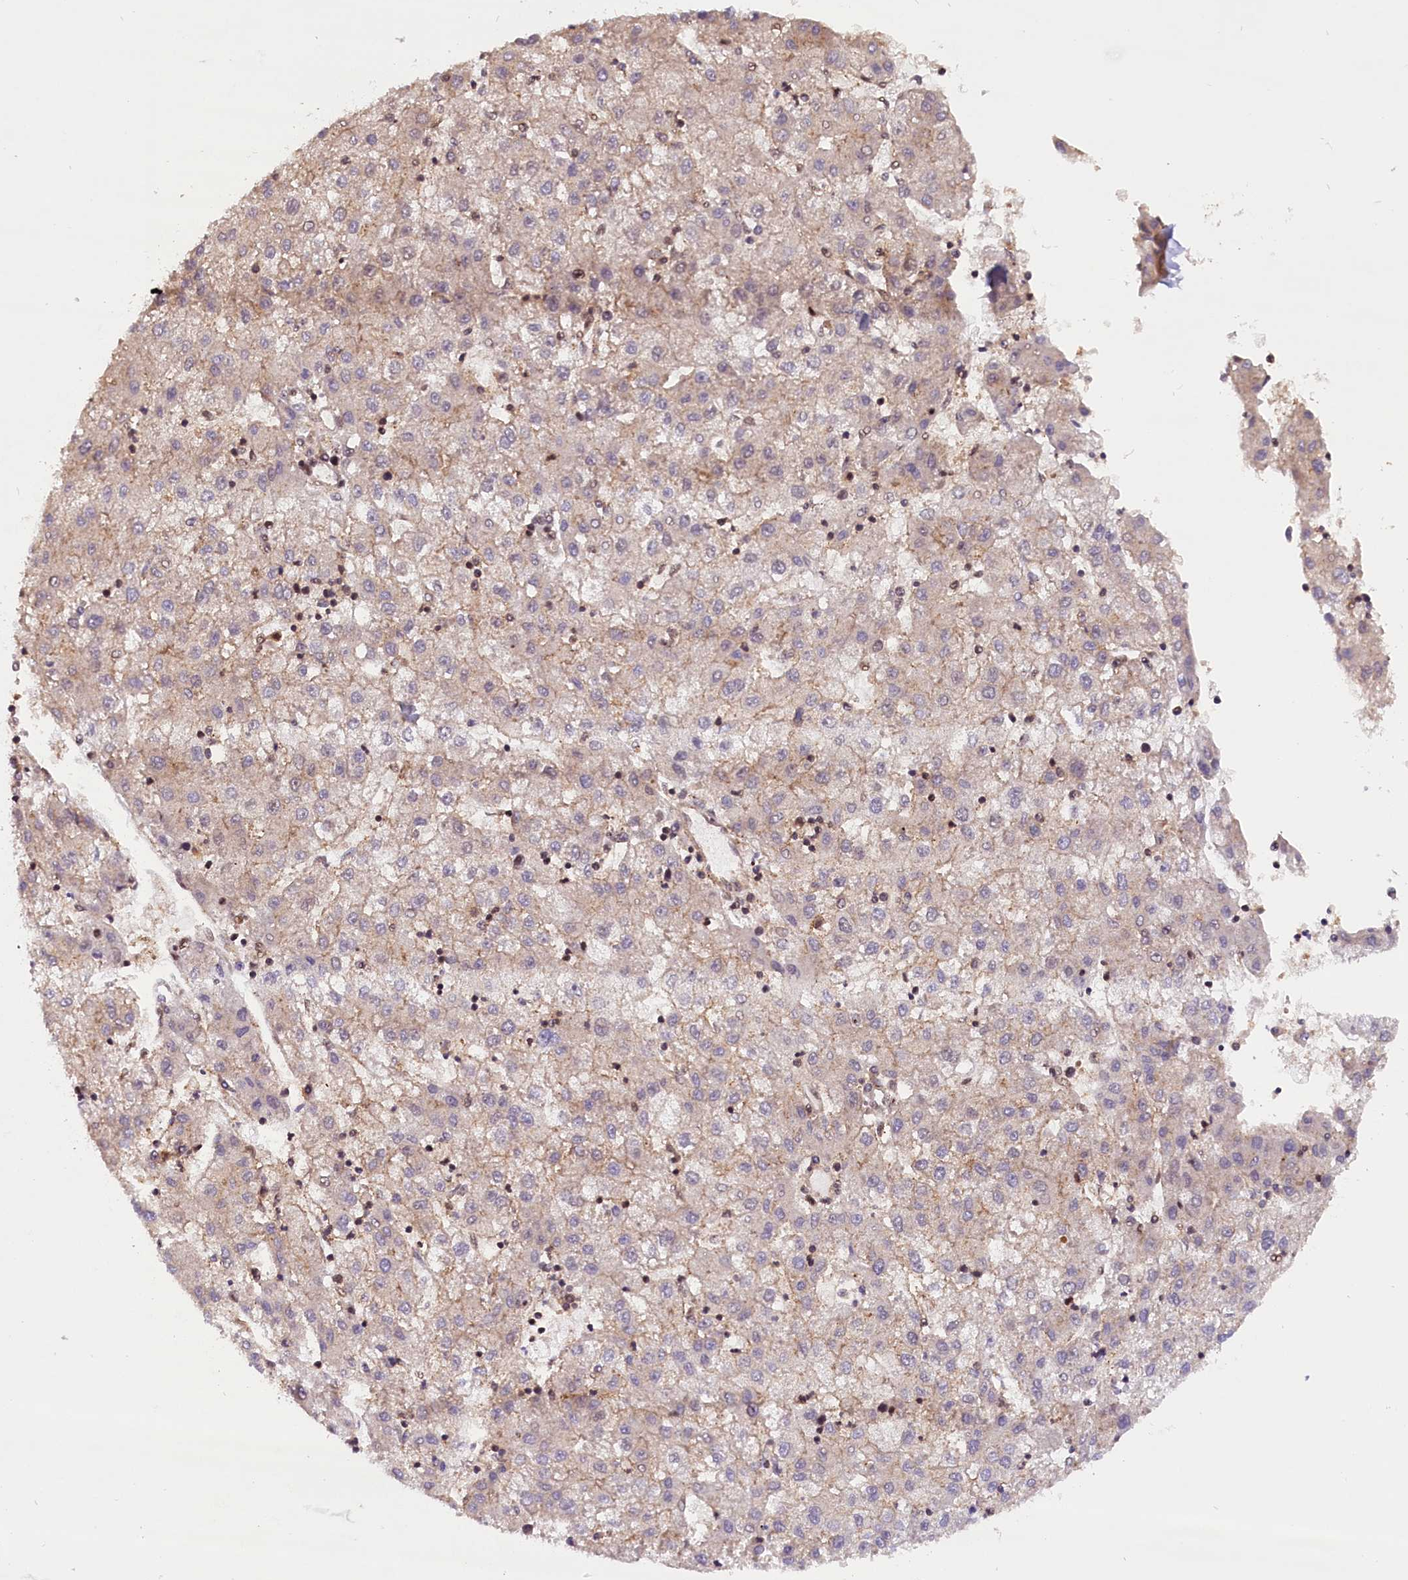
{"staining": {"intensity": "weak", "quantity": "<25%", "location": "cytoplasmic/membranous"}, "tissue": "liver cancer", "cell_type": "Tumor cells", "image_type": "cancer", "snomed": [{"axis": "morphology", "description": "Carcinoma, Hepatocellular, NOS"}, {"axis": "topography", "description": "Liver"}], "caption": "Immunohistochemistry (IHC) photomicrograph of hepatocellular carcinoma (liver) stained for a protein (brown), which reveals no expression in tumor cells.", "gene": "IST1", "patient": {"sex": "male", "age": 72}}